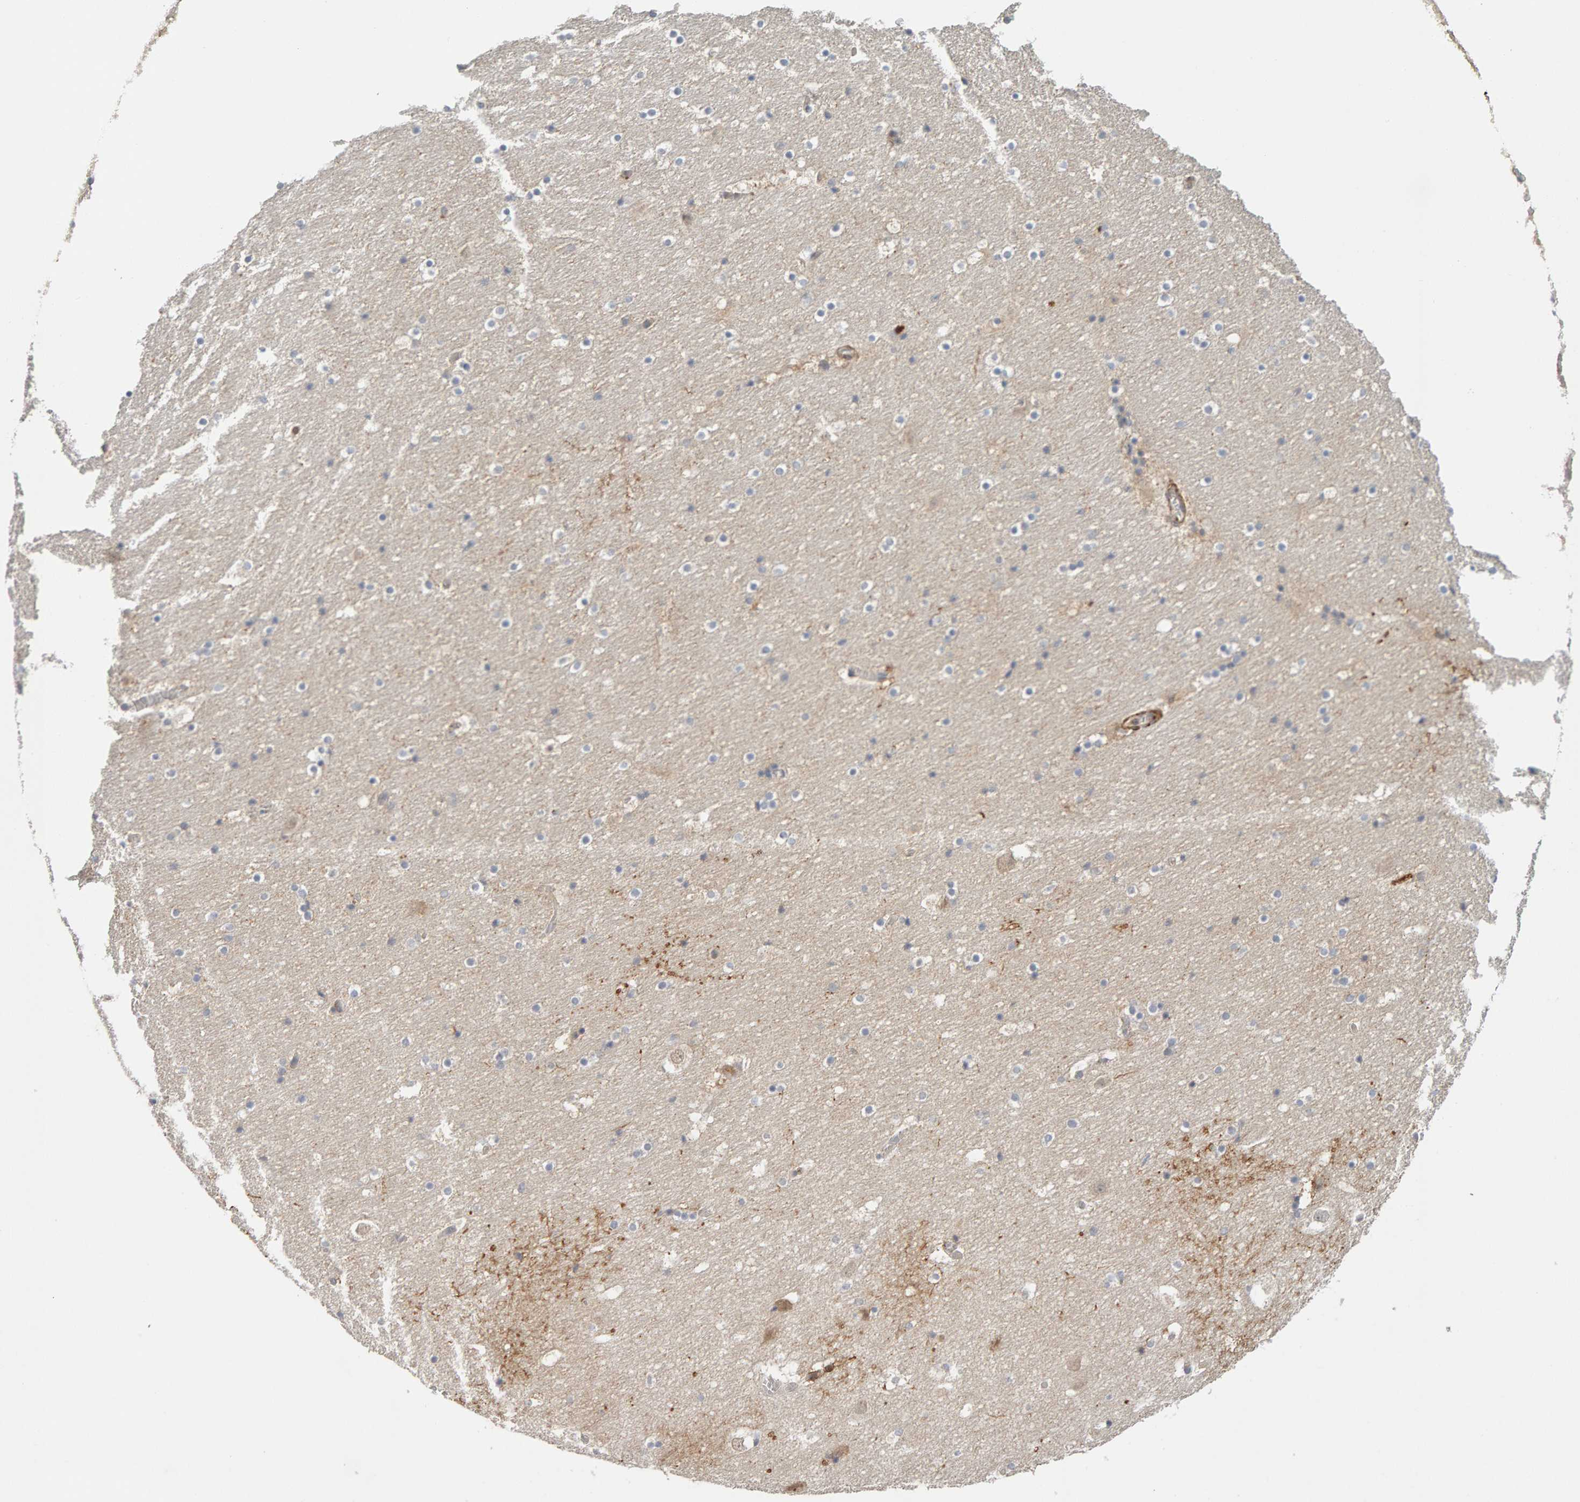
{"staining": {"intensity": "moderate", "quantity": "<25%", "location": "cytoplasmic/membranous"}, "tissue": "hippocampus", "cell_type": "Glial cells", "image_type": "normal", "snomed": [{"axis": "morphology", "description": "Normal tissue, NOS"}, {"axis": "topography", "description": "Hippocampus"}], "caption": "About <25% of glial cells in benign hippocampus demonstrate moderate cytoplasmic/membranous protein staining as visualized by brown immunohistochemical staining.", "gene": "NUDCD1", "patient": {"sex": "male", "age": 45}}